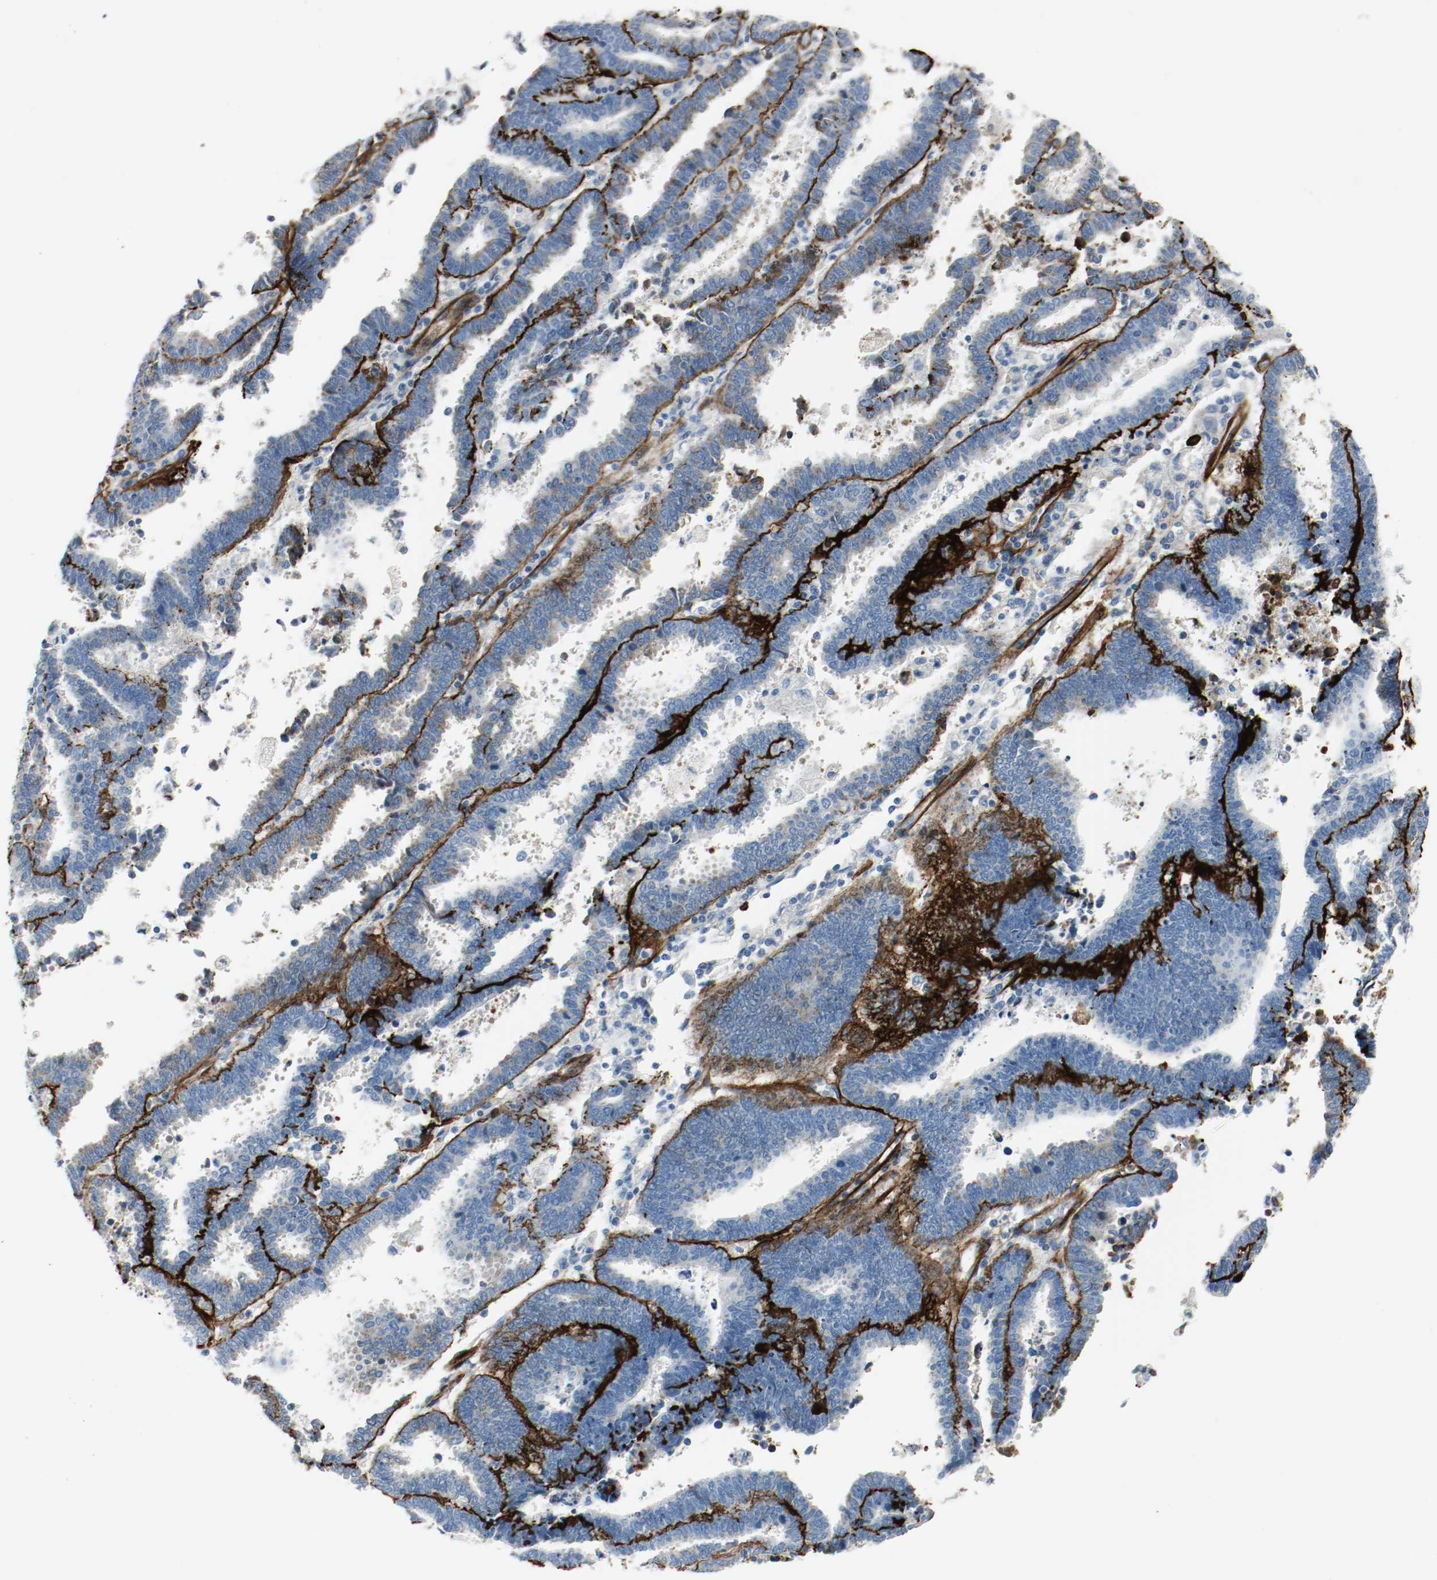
{"staining": {"intensity": "negative", "quantity": "none", "location": "none"}, "tissue": "endometrial cancer", "cell_type": "Tumor cells", "image_type": "cancer", "snomed": [{"axis": "morphology", "description": "Adenocarcinoma, NOS"}, {"axis": "topography", "description": "Uterus"}], "caption": "Immunohistochemical staining of human endometrial cancer (adenocarcinoma) demonstrates no significant positivity in tumor cells.", "gene": "LAMB1", "patient": {"sex": "female", "age": 83}}